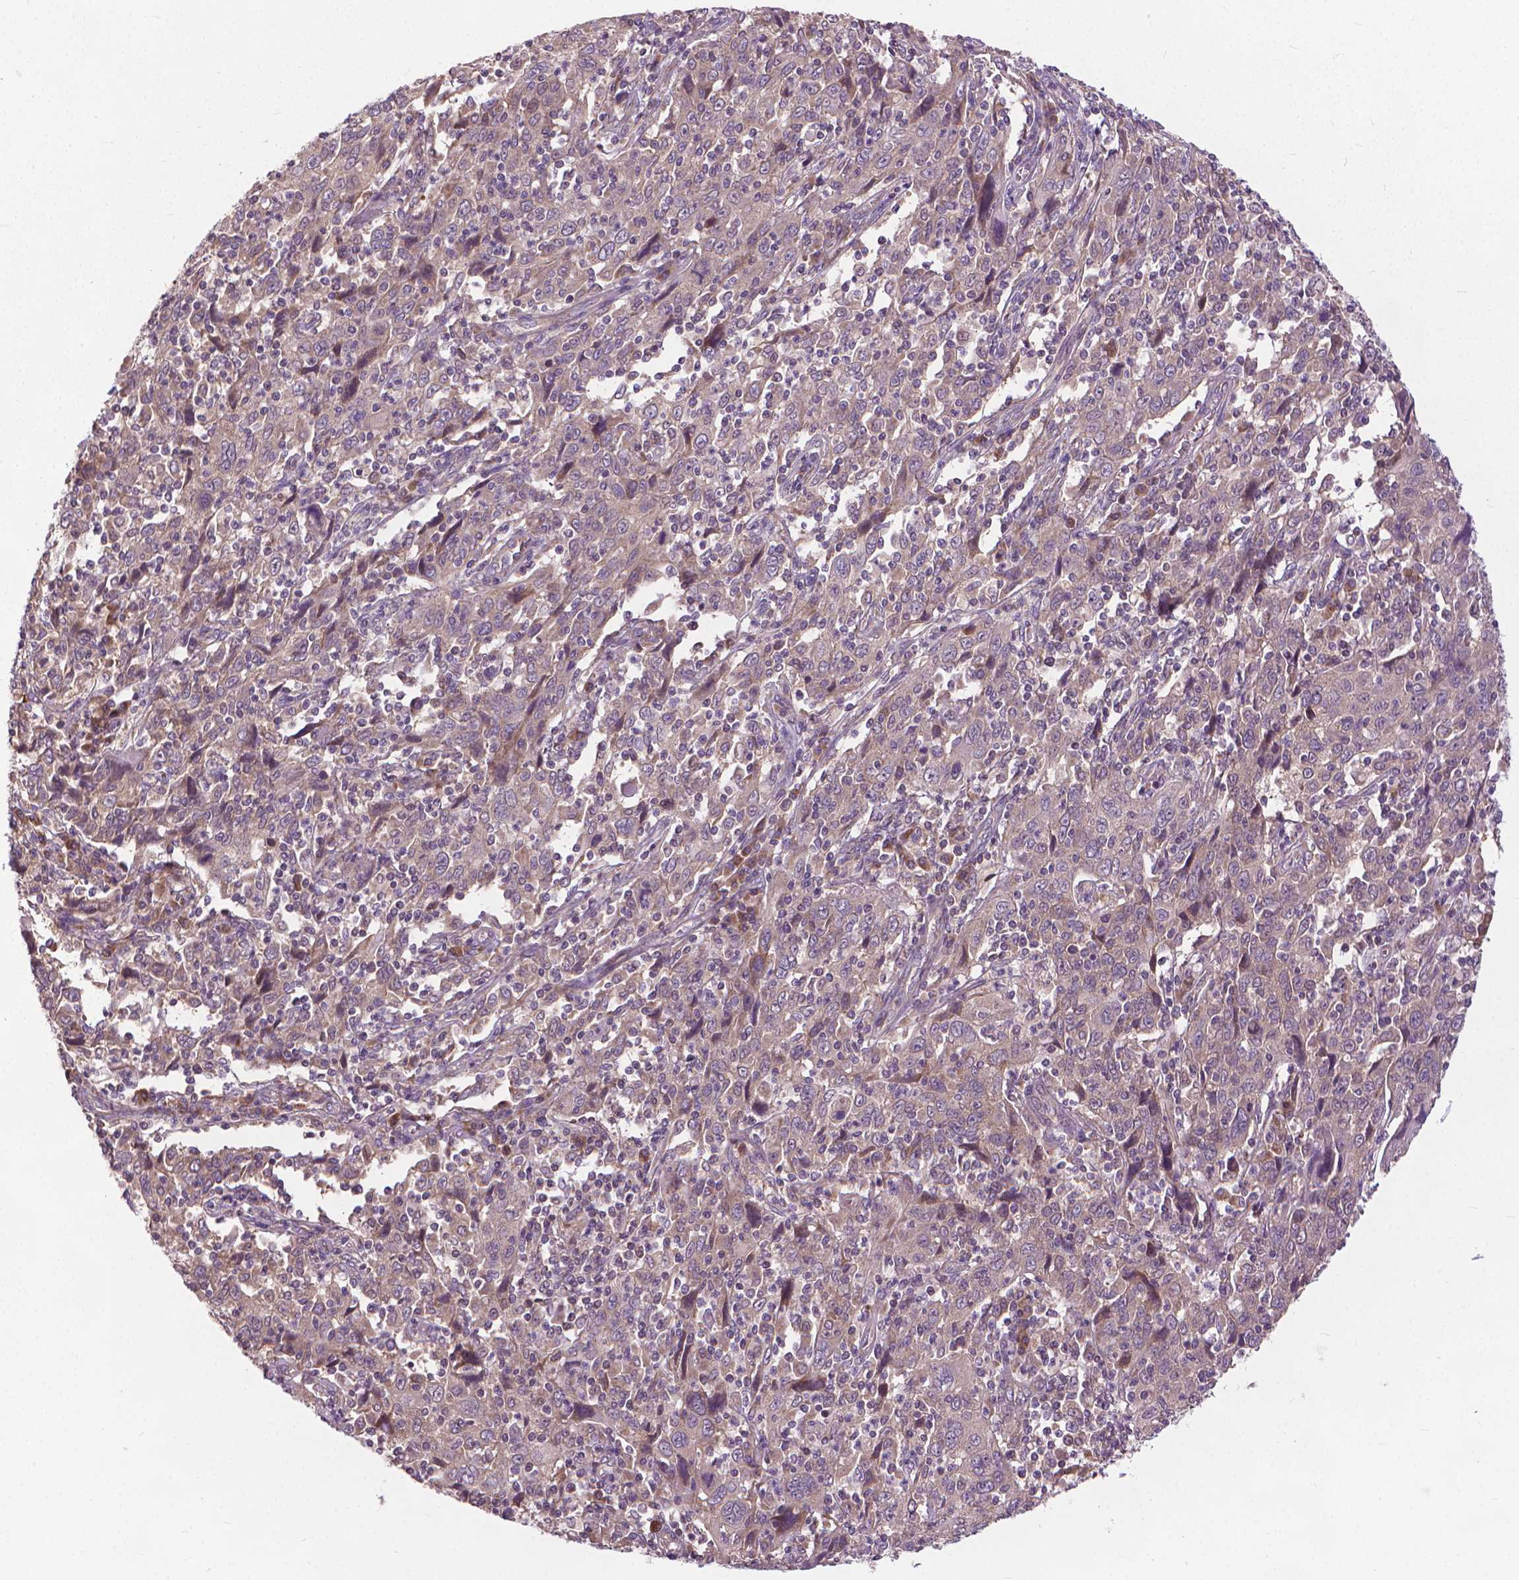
{"staining": {"intensity": "weak", "quantity": "<25%", "location": "cytoplasmic/membranous"}, "tissue": "cervical cancer", "cell_type": "Tumor cells", "image_type": "cancer", "snomed": [{"axis": "morphology", "description": "Squamous cell carcinoma, NOS"}, {"axis": "topography", "description": "Cervix"}], "caption": "Image shows no significant protein expression in tumor cells of cervical squamous cell carcinoma. The staining is performed using DAB (3,3'-diaminobenzidine) brown chromogen with nuclei counter-stained in using hematoxylin.", "gene": "NUDT1", "patient": {"sex": "female", "age": 46}}